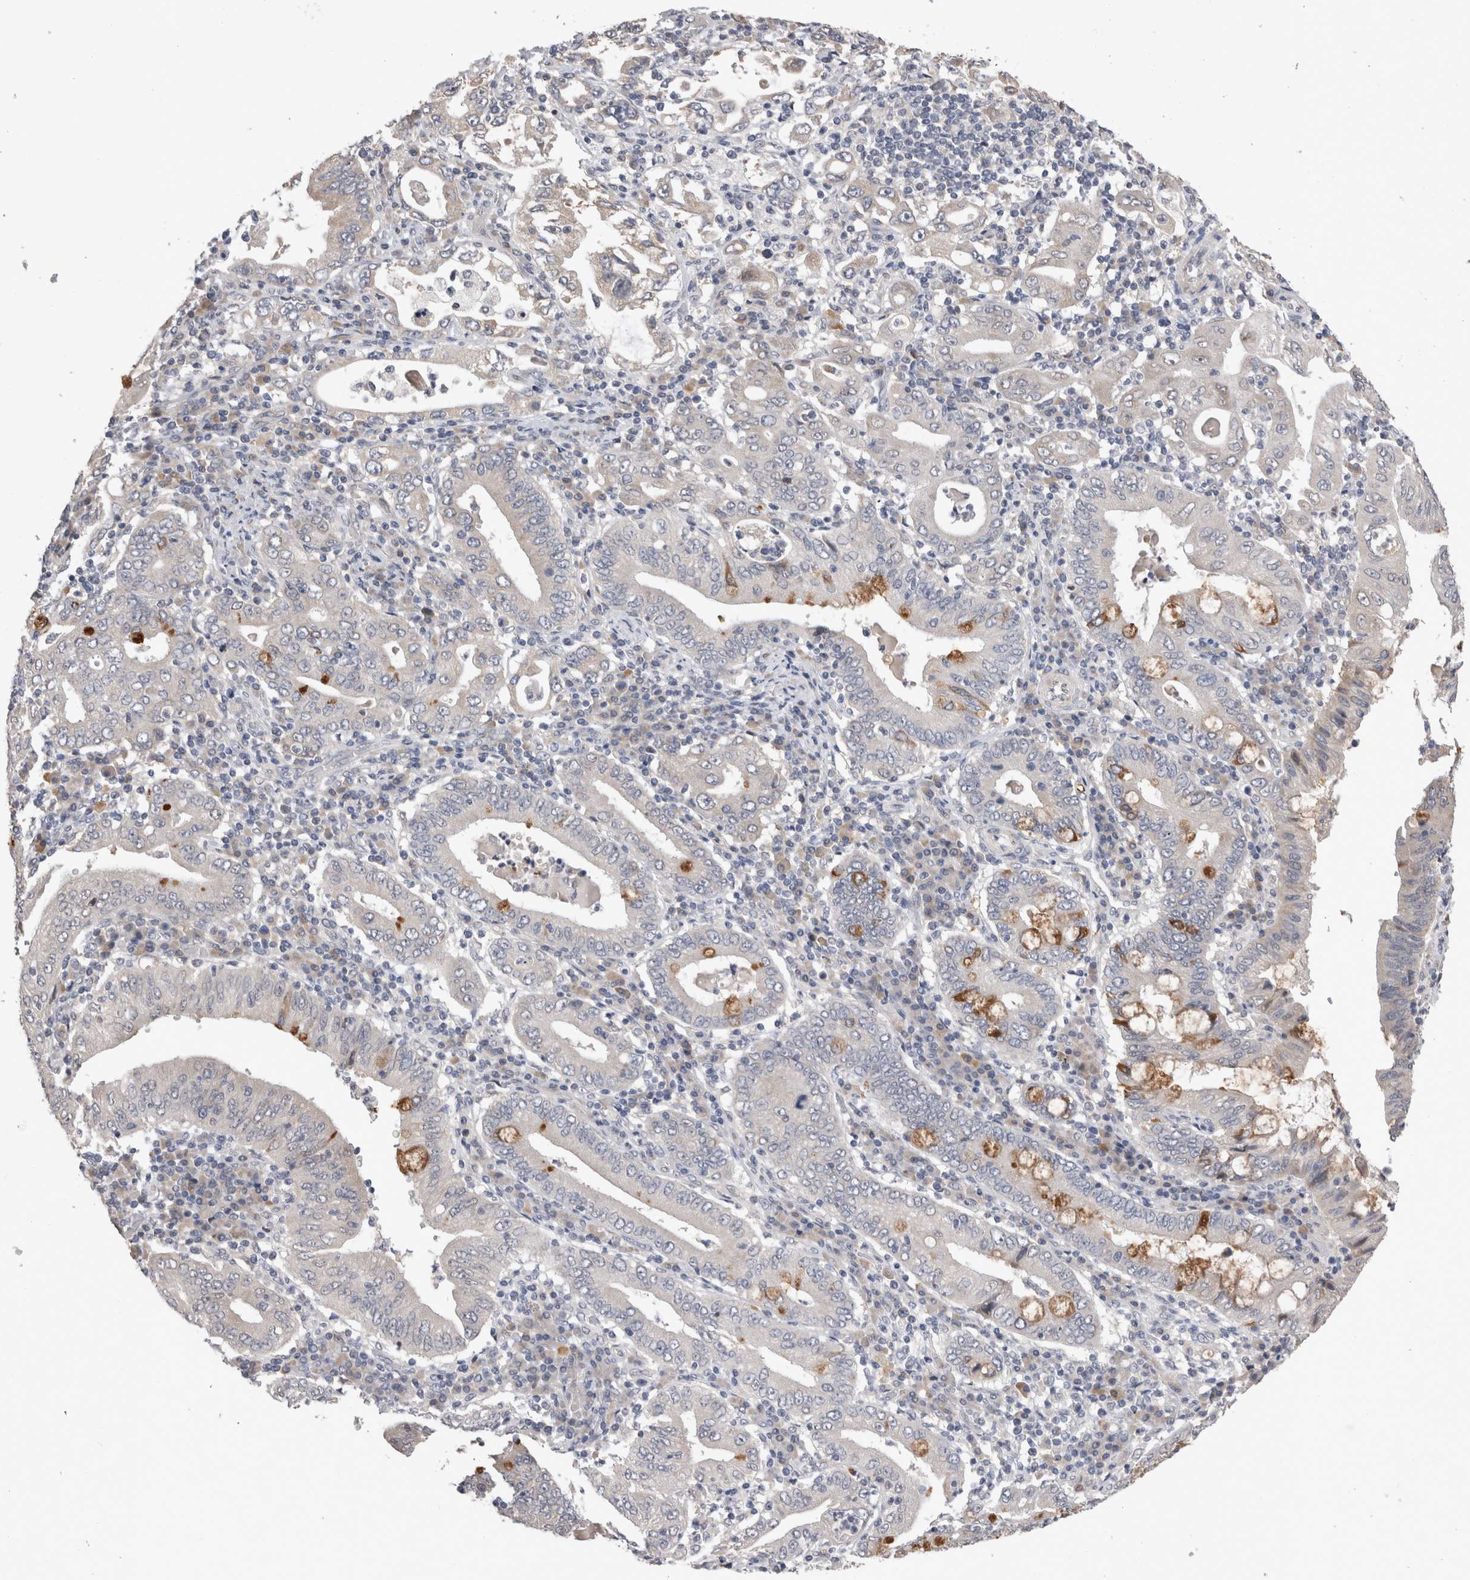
{"staining": {"intensity": "moderate", "quantity": "<25%", "location": "cytoplasmic/membranous"}, "tissue": "stomach cancer", "cell_type": "Tumor cells", "image_type": "cancer", "snomed": [{"axis": "morphology", "description": "Normal tissue, NOS"}, {"axis": "morphology", "description": "Adenocarcinoma, NOS"}, {"axis": "topography", "description": "Esophagus"}, {"axis": "topography", "description": "Stomach, upper"}, {"axis": "topography", "description": "Peripheral nerve tissue"}], "caption": "Protein analysis of stomach cancer tissue displays moderate cytoplasmic/membranous positivity in about <25% of tumor cells.", "gene": "CRYBG1", "patient": {"sex": "male", "age": 62}}